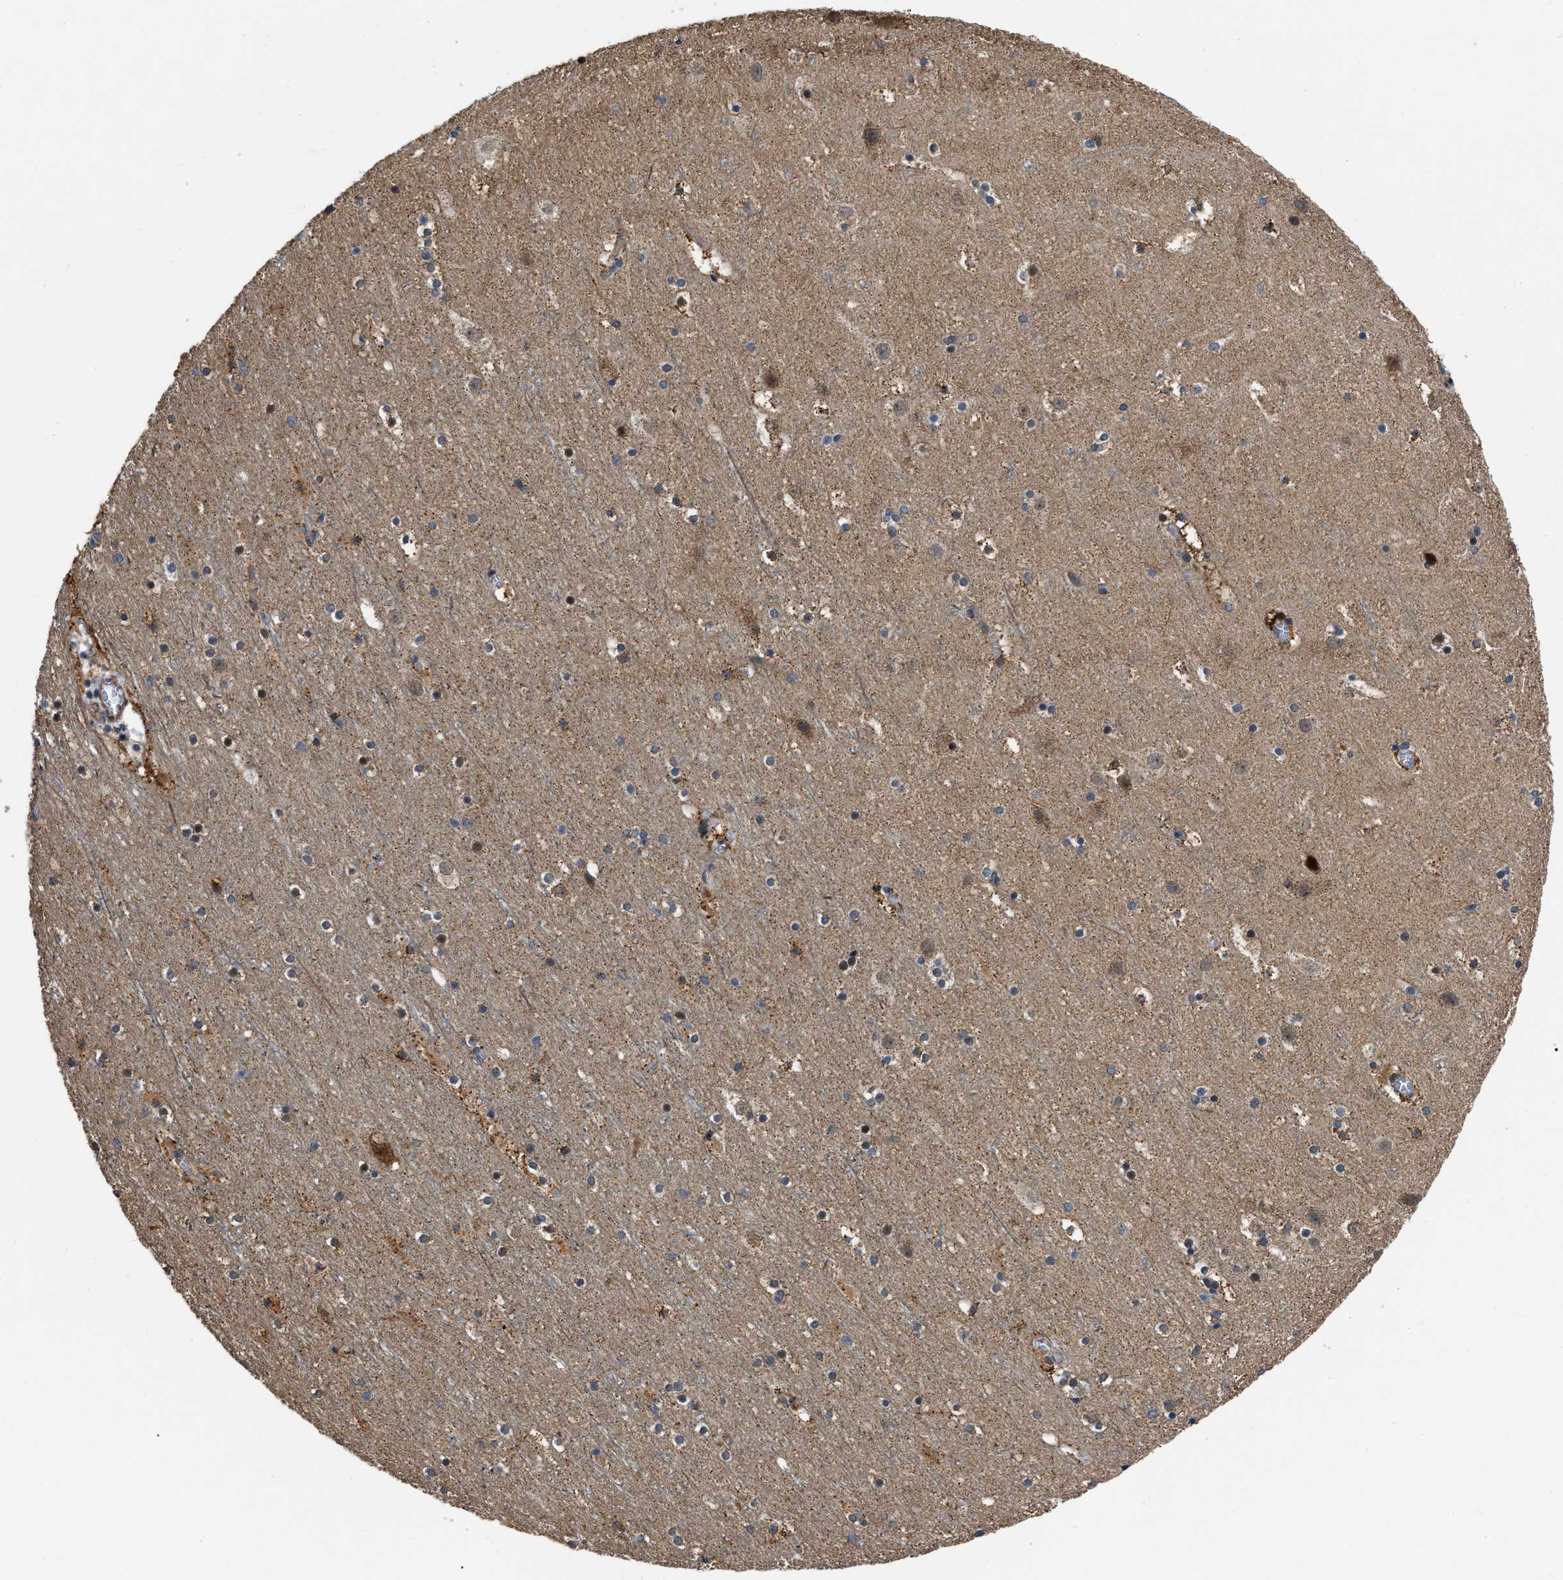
{"staining": {"intensity": "weak", "quantity": ">75%", "location": "cytoplasmic/membranous"}, "tissue": "cerebral cortex", "cell_type": "Endothelial cells", "image_type": "normal", "snomed": [{"axis": "morphology", "description": "Normal tissue, NOS"}, {"axis": "topography", "description": "Cerebral cortex"}], "caption": "Immunohistochemical staining of unremarkable cerebral cortex reveals >75% levels of weak cytoplasmic/membranous protein staining in approximately >75% of endothelial cells. Using DAB (brown) and hematoxylin (blue) stains, captured at high magnification using brightfield microscopy.", "gene": "PPWD1", "patient": {"sex": "male", "age": 45}}